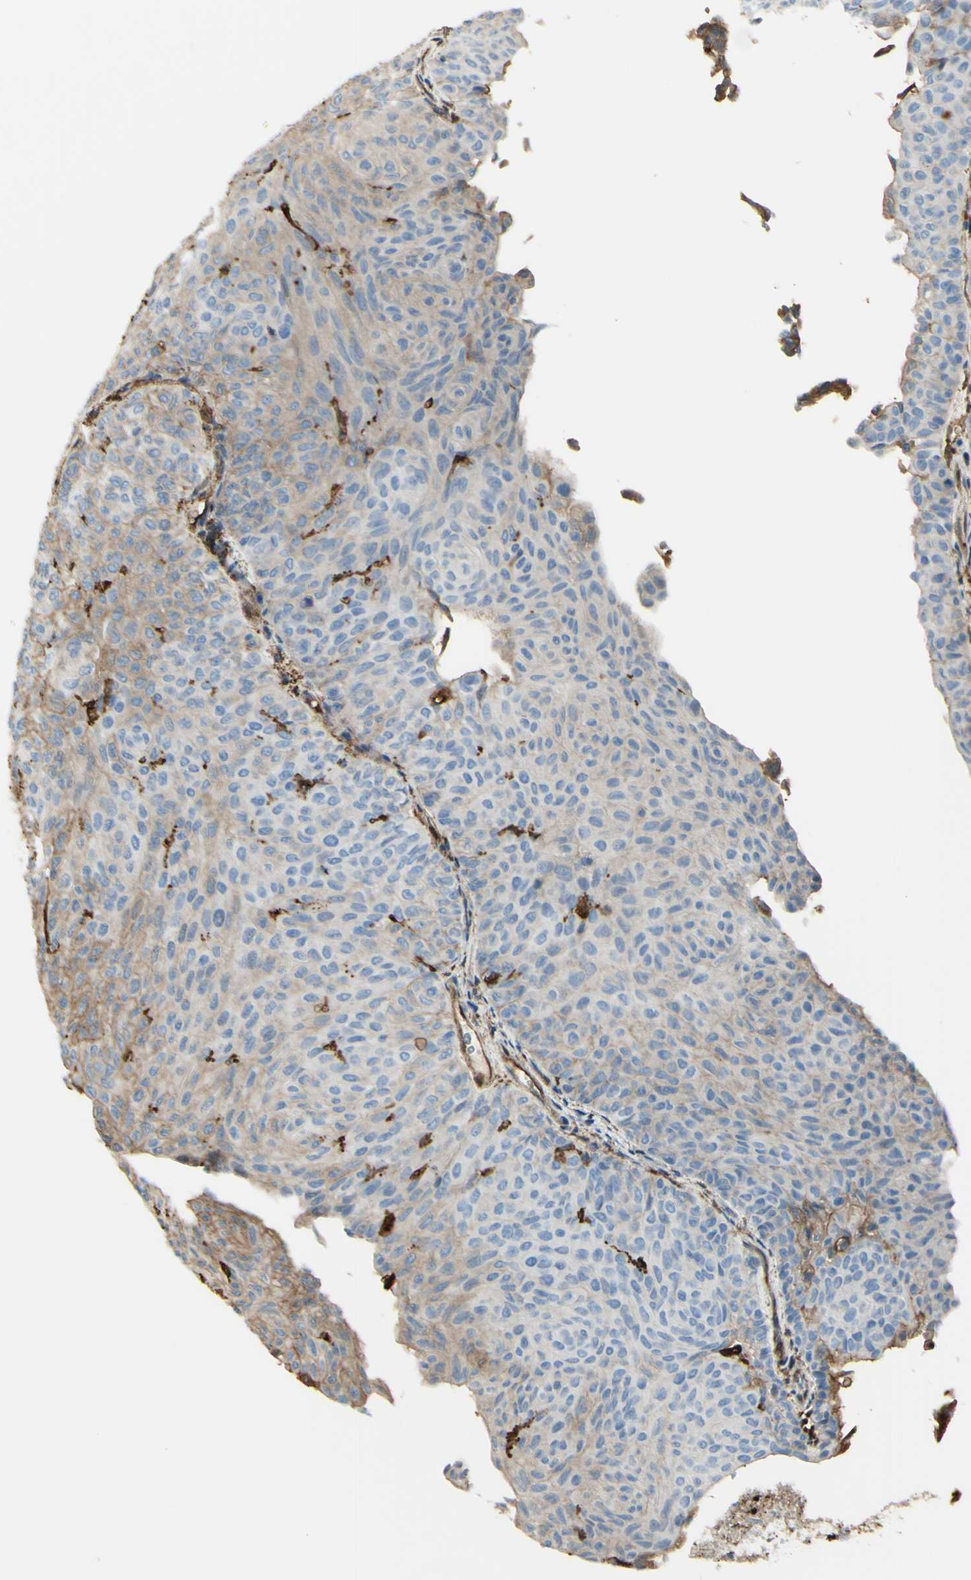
{"staining": {"intensity": "weak", "quantity": "25%-75%", "location": "cytoplasmic/membranous"}, "tissue": "urothelial cancer", "cell_type": "Tumor cells", "image_type": "cancer", "snomed": [{"axis": "morphology", "description": "Urothelial carcinoma, Low grade"}, {"axis": "topography", "description": "Urinary bladder"}], "caption": "Immunohistochemistry (IHC) of urothelial cancer demonstrates low levels of weak cytoplasmic/membranous expression in about 25%-75% of tumor cells.", "gene": "GSN", "patient": {"sex": "male", "age": 78}}